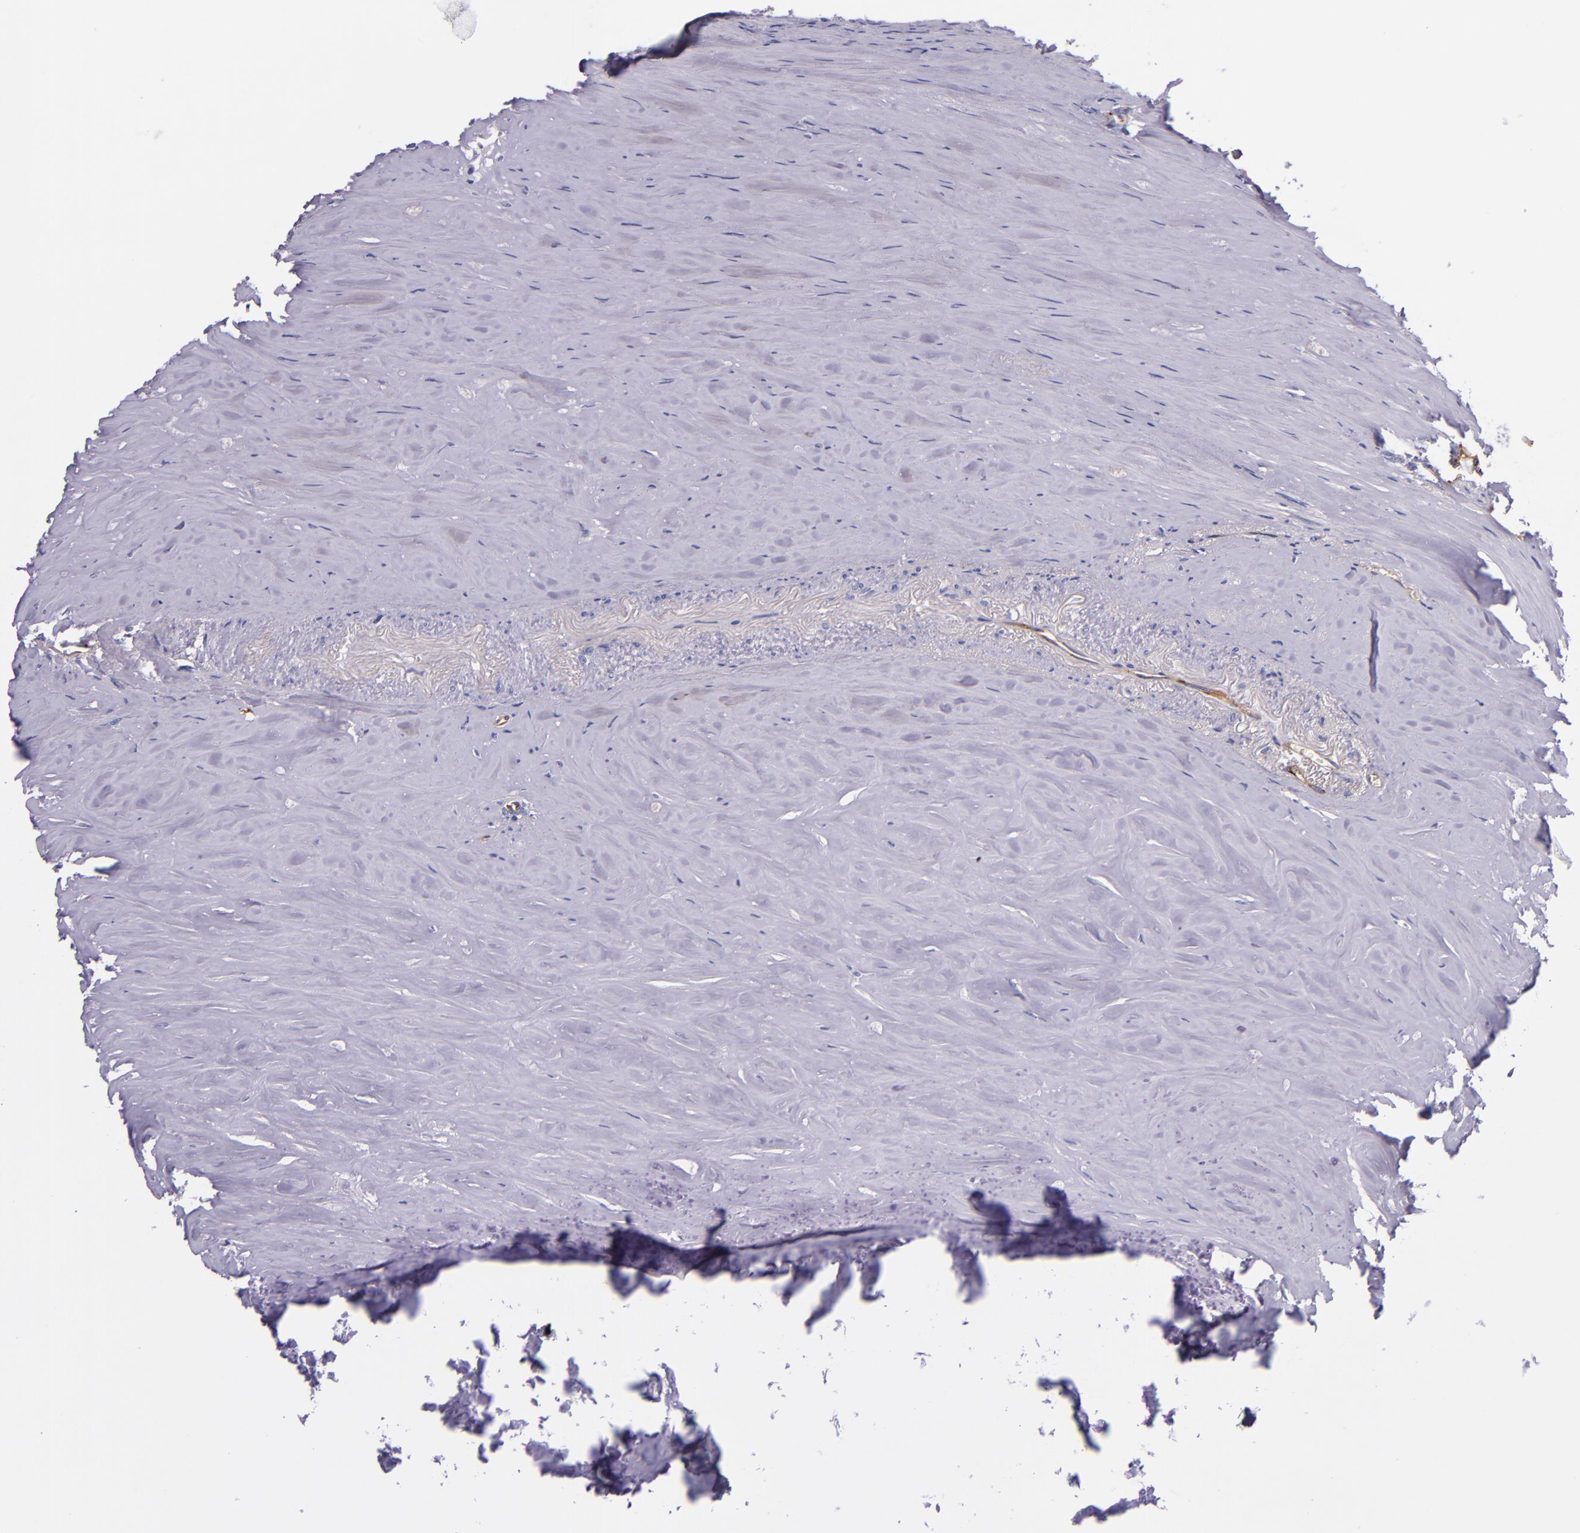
{"staining": {"intensity": "negative", "quantity": "none", "location": "none"}, "tissue": "carcinoid", "cell_type": "Tumor cells", "image_type": "cancer", "snomed": [{"axis": "morphology", "description": "Carcinoid, malignant, NOS"}, {"axis": "topography", "description": "Small intestine"}], "caption": "Carcinoid was stained to show a protein in brown. There is no significant expression in tumor cells.", "gene": "NOS3", "patient": {"sex": "male", "age": 63}}